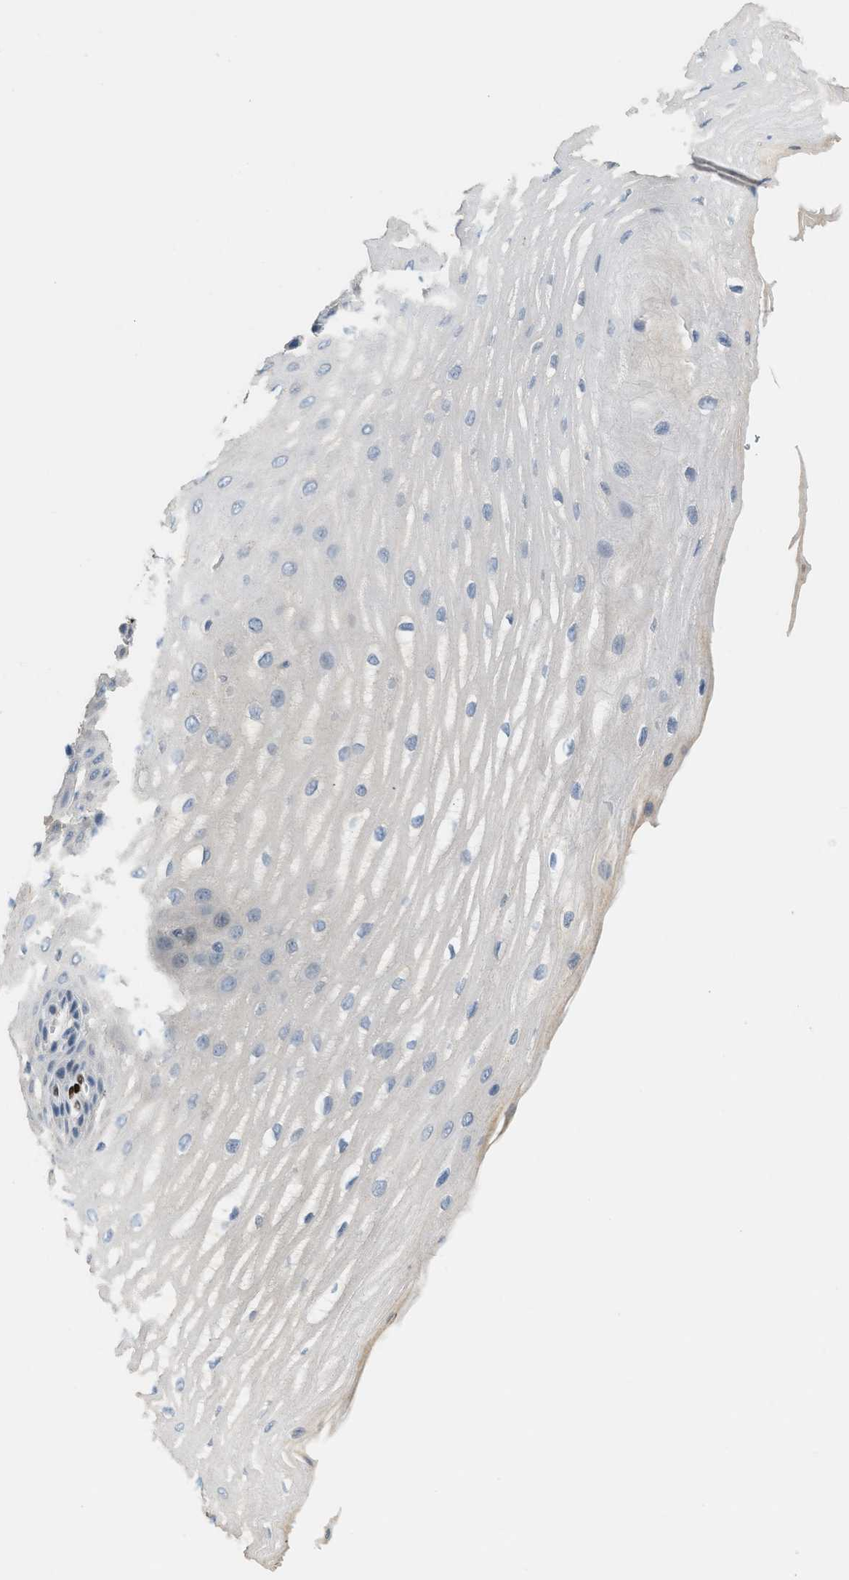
{"staining": {"intensity": "negative", "quantity": "none", "location": "none"}, "tissue": "esophagus", "cell_type": "Squamous epithelial cells", "image_type": "normal", "snomed": [{"axis": "morphology", "description": "Normal tissue, NOS"}, {"axis": "topography", "description": "Esophagus"}], "caption": "Immunohistochemistry (IHC) of benign human esophagus demonstrates no positivity in squamous epithelial cells.", "gene": "ZBTB20", "patient": {"sex": "male", "age": 54}}